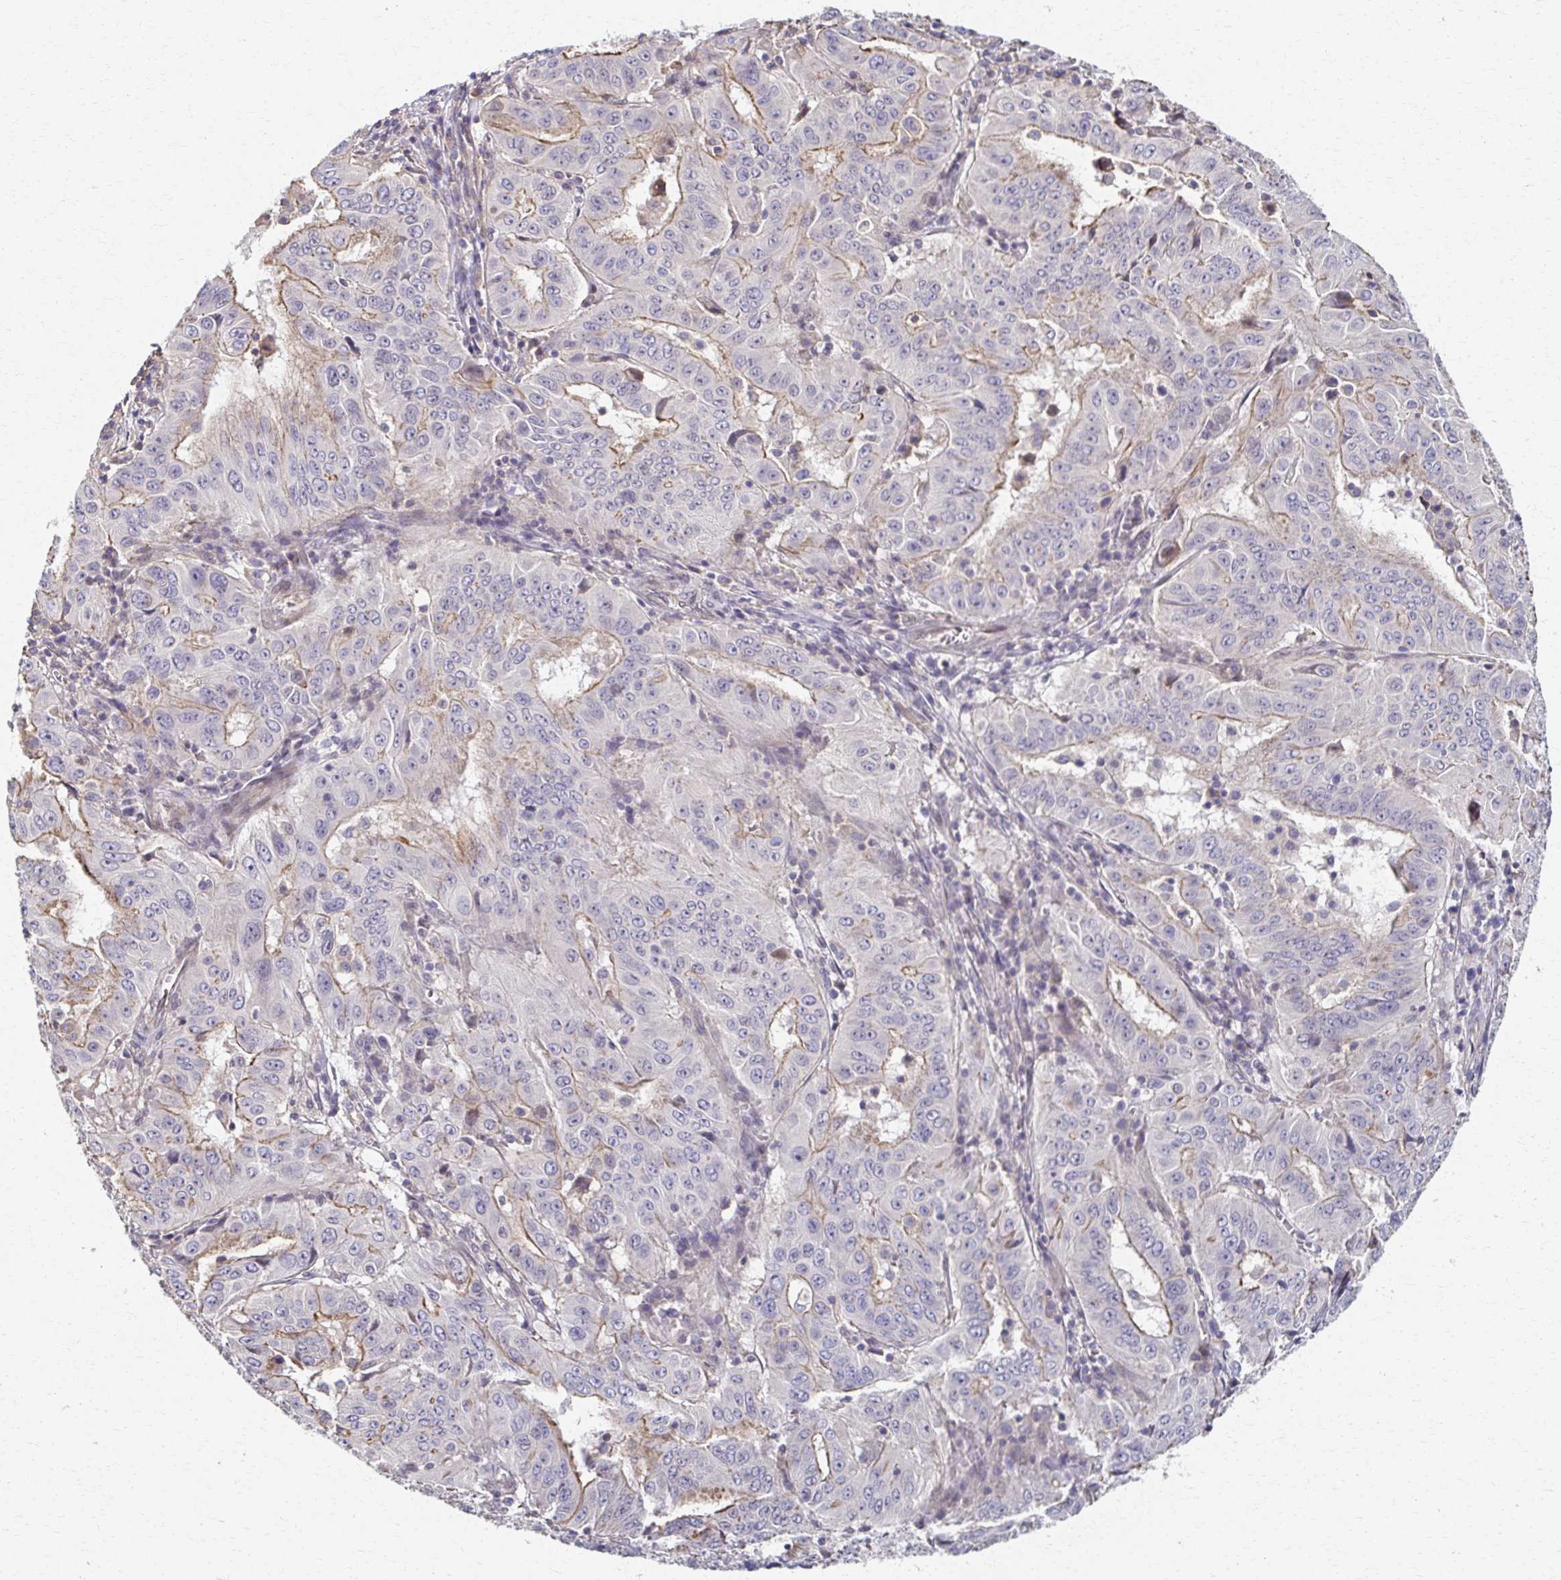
{"staining": {"intensity": "moderate", "quantity": "<25%", "location": "cytoplasmic/membranous"}, "tissue": "pancreatic cancer", "cell_type": "Tumor cells", "image_type": "cancer", "snomed": [{"axis": "morphology", "description": "Adenocarcinoma, NOS"}, {"axis": "topography", "description": "Pancreas"}], "caption": "Immunohistochemistry (IHC) micrograph of neoplastic tissue: human pancreatic cancer stained using immunohistochemistry (IHC) demonstrates low levels of moderate protein expression localized specifically in the cytoplasmic/membranous of tumor cells, appearing as a cytoplasmic/membranous brown color.", "gene": "EOLA2", "patient": {"sex": "male", "age": 63}}